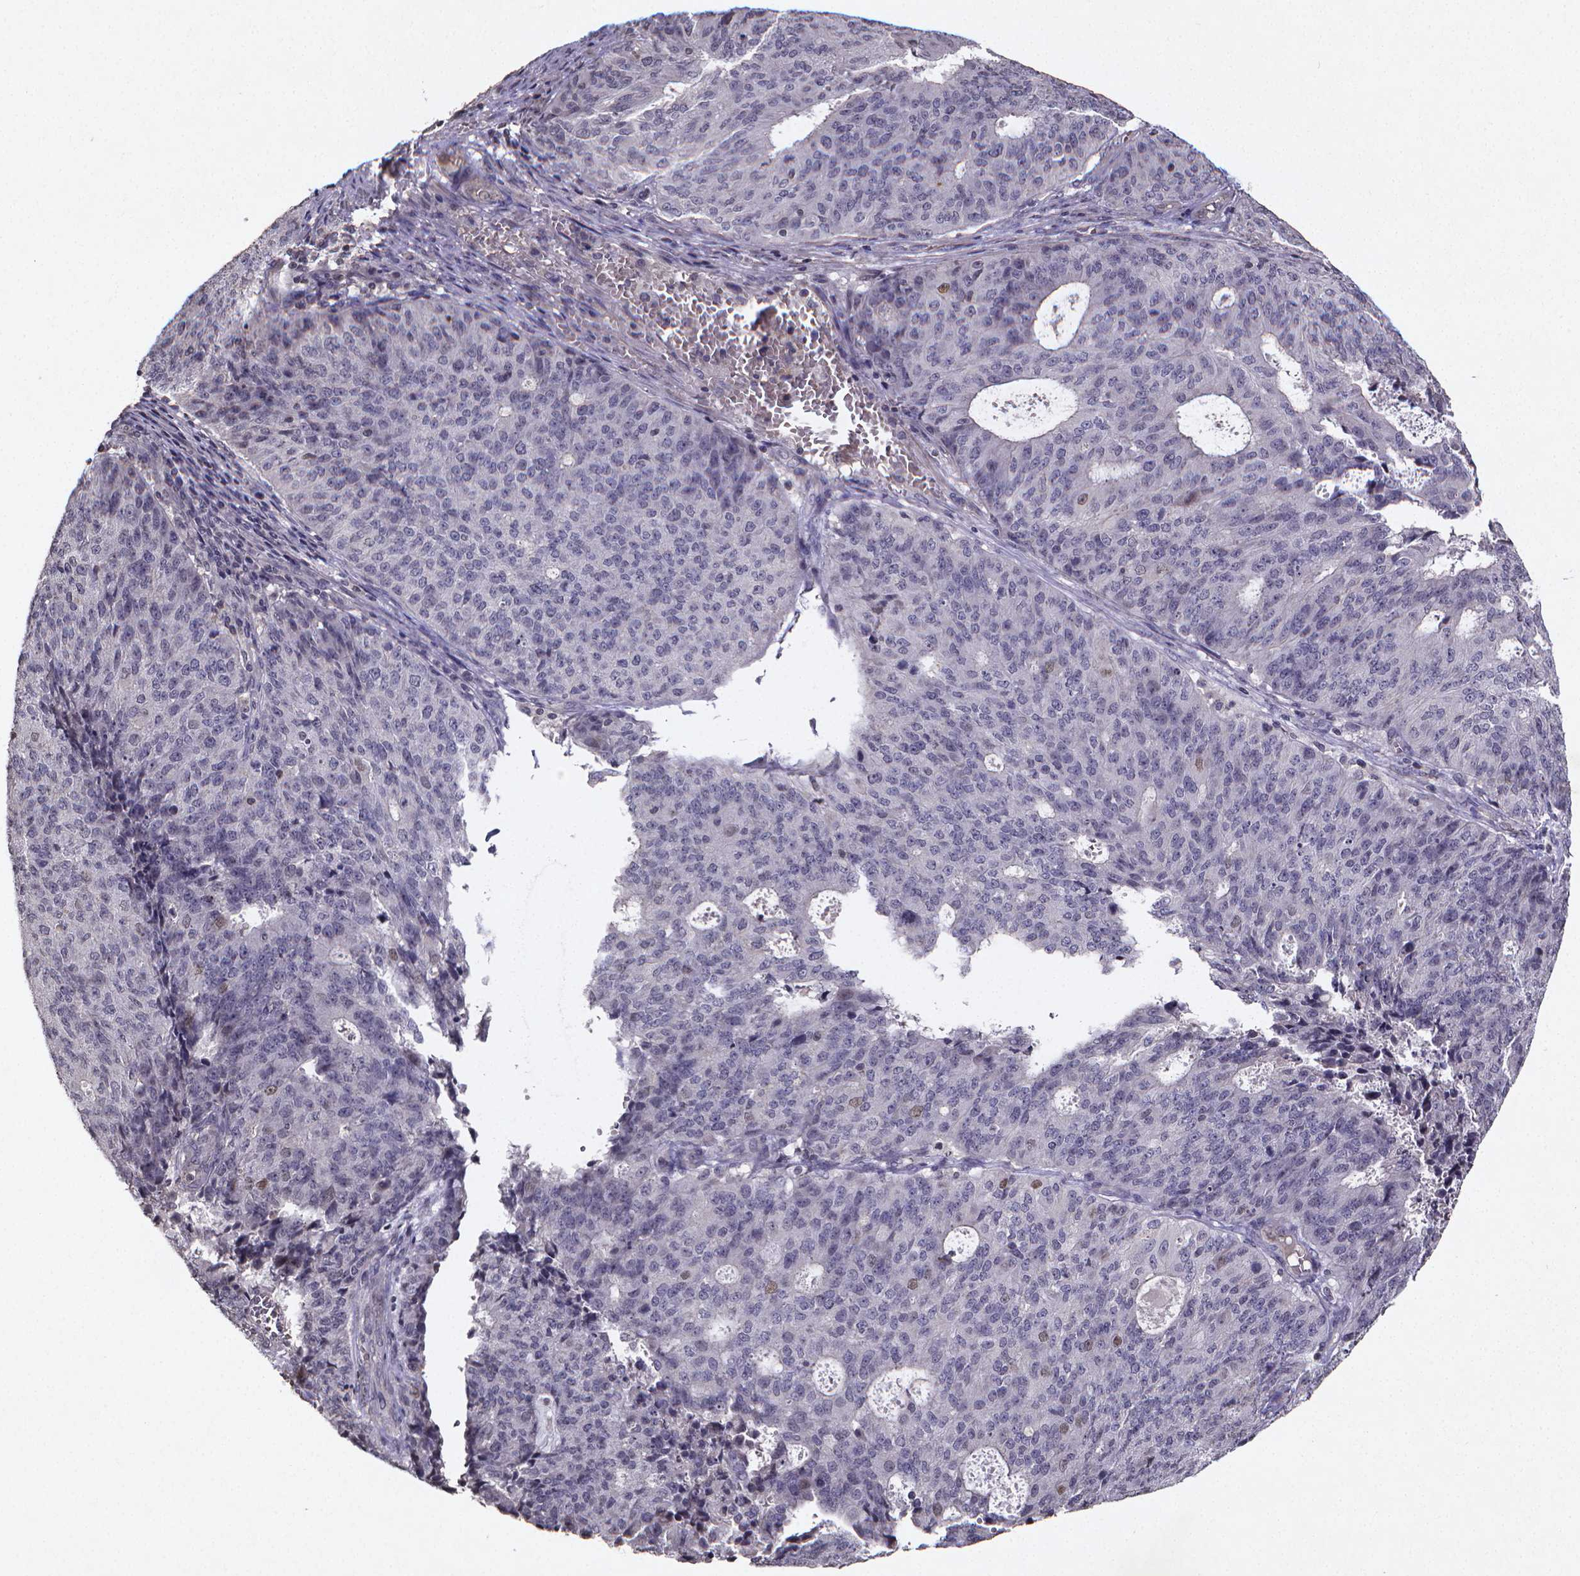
{"staining": {"intensity": "negative", "quantity": "none", "location": "none"}, "tissue": "endometrial cancer", "cell_type": "Tumor cells", "image_type": "cancer", "snomed": [{"axis": "morphology", "description": "Adenocarcinoma, NOS"}, {"axis": "topography", "description": "Endometrium"}], "caption": "DAB (3,3'-diaminobenzidine) immunohistochemical staining of human endometrial cancer (adenocarcinoma) reveals no significant positivity in tumor cells.", "gene": "TP73", "patient": {"sex": "female", "age": 82}}